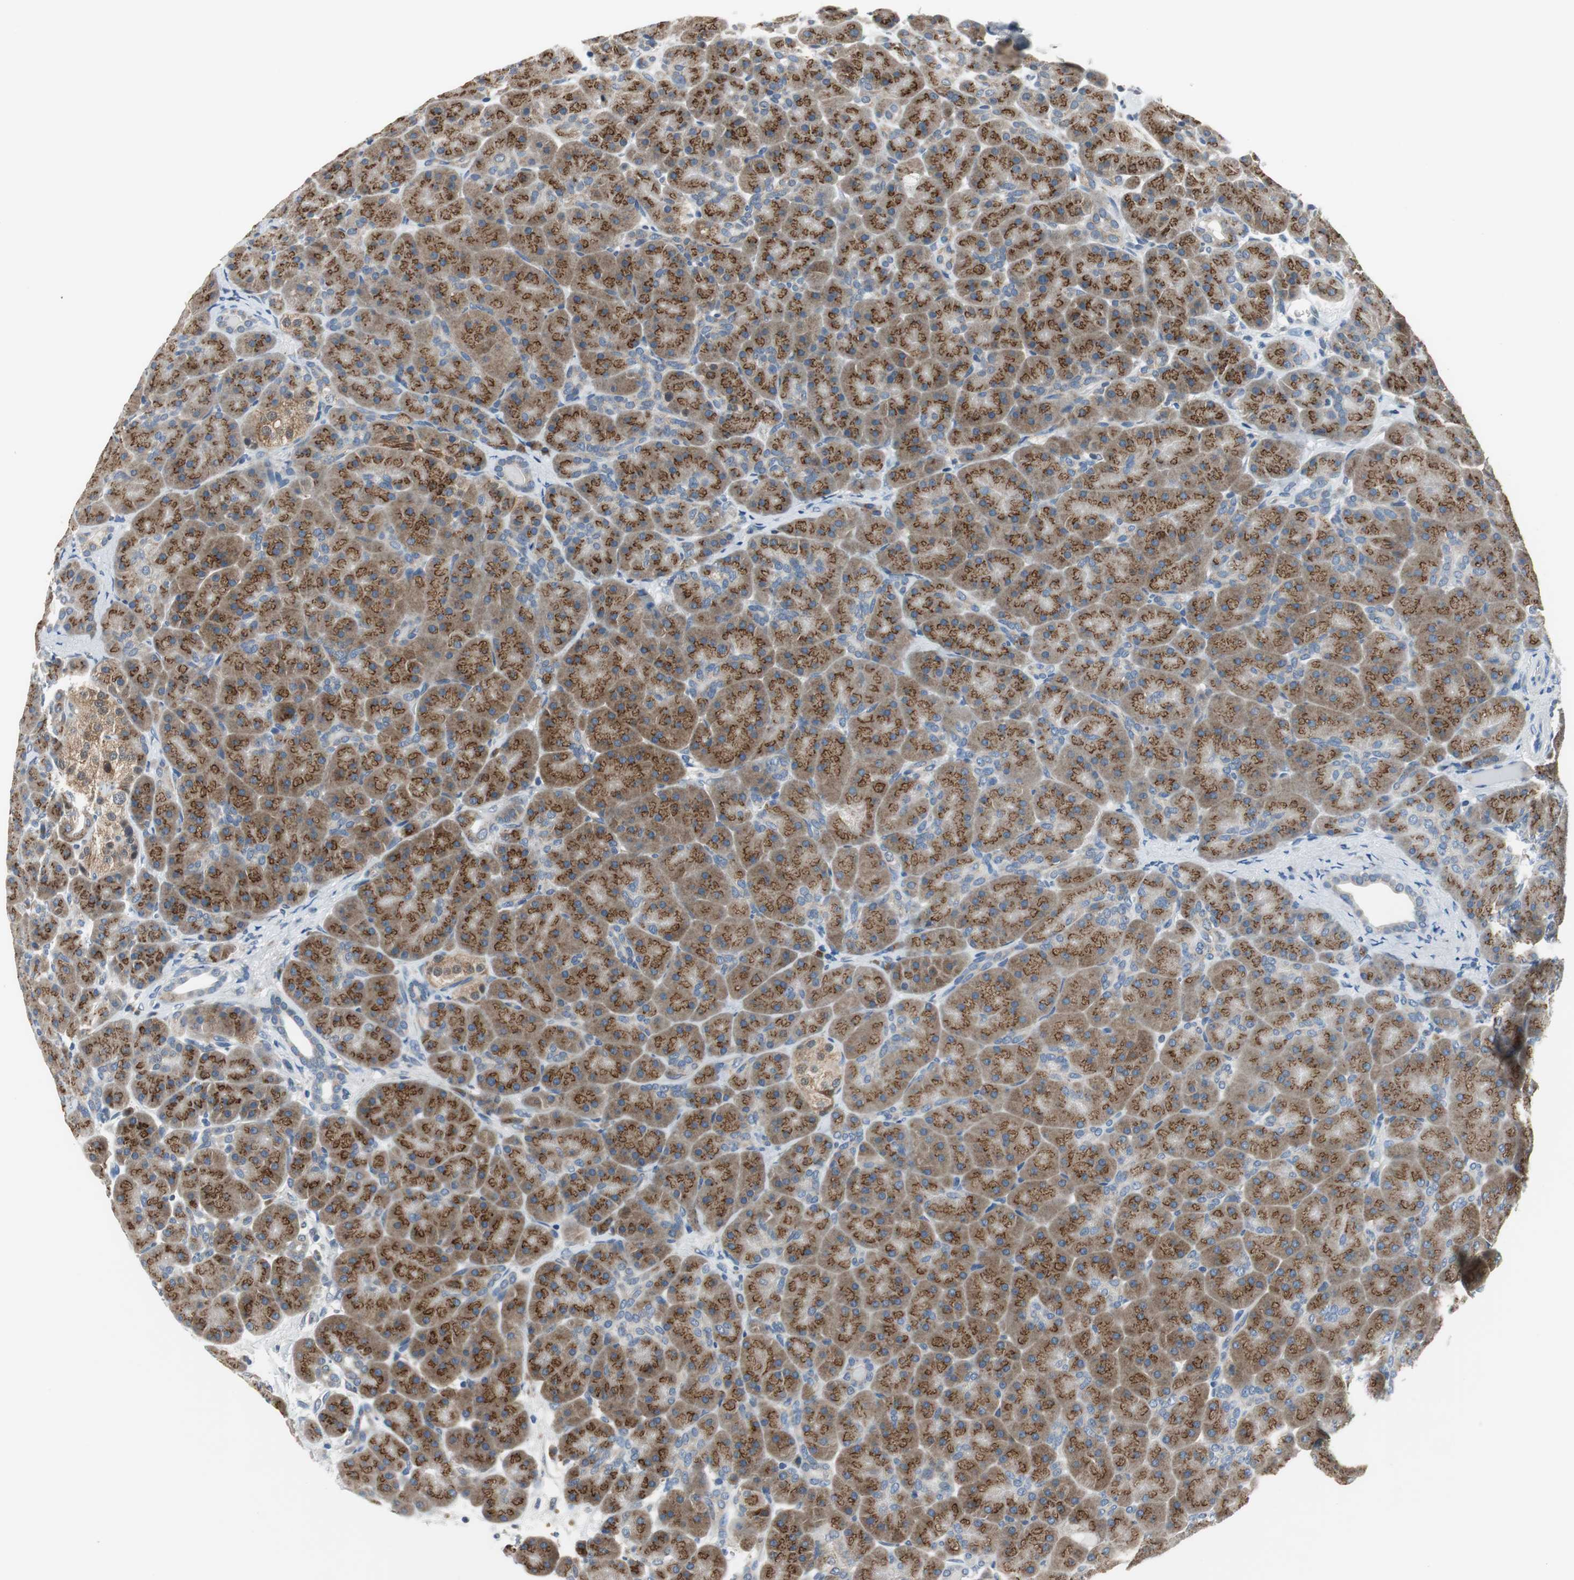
{"staining": {"intensity": "strong", "quantity": ">75%", "location": "cytoplasmic/membranous"}, "tissue": "pancreas", "cell_type": "Exocrine glandular cells", "image_type": "normal", "snomed": [{"axis": "morphology", "description": "Normal tissue, NOS"}, {"axis": "topography", "description": "Pancreas"}], "caption": "This photomicrograph exhibits benign pancreas stained with IHC to label a protein in brown. The cytoplasmic/membranous of exocrine glandular cells show strong positivity for the protein. Nuclei are counter-stained blue.", "gene": "PLAA", "patient": {"sex": "male", "age": 66}}